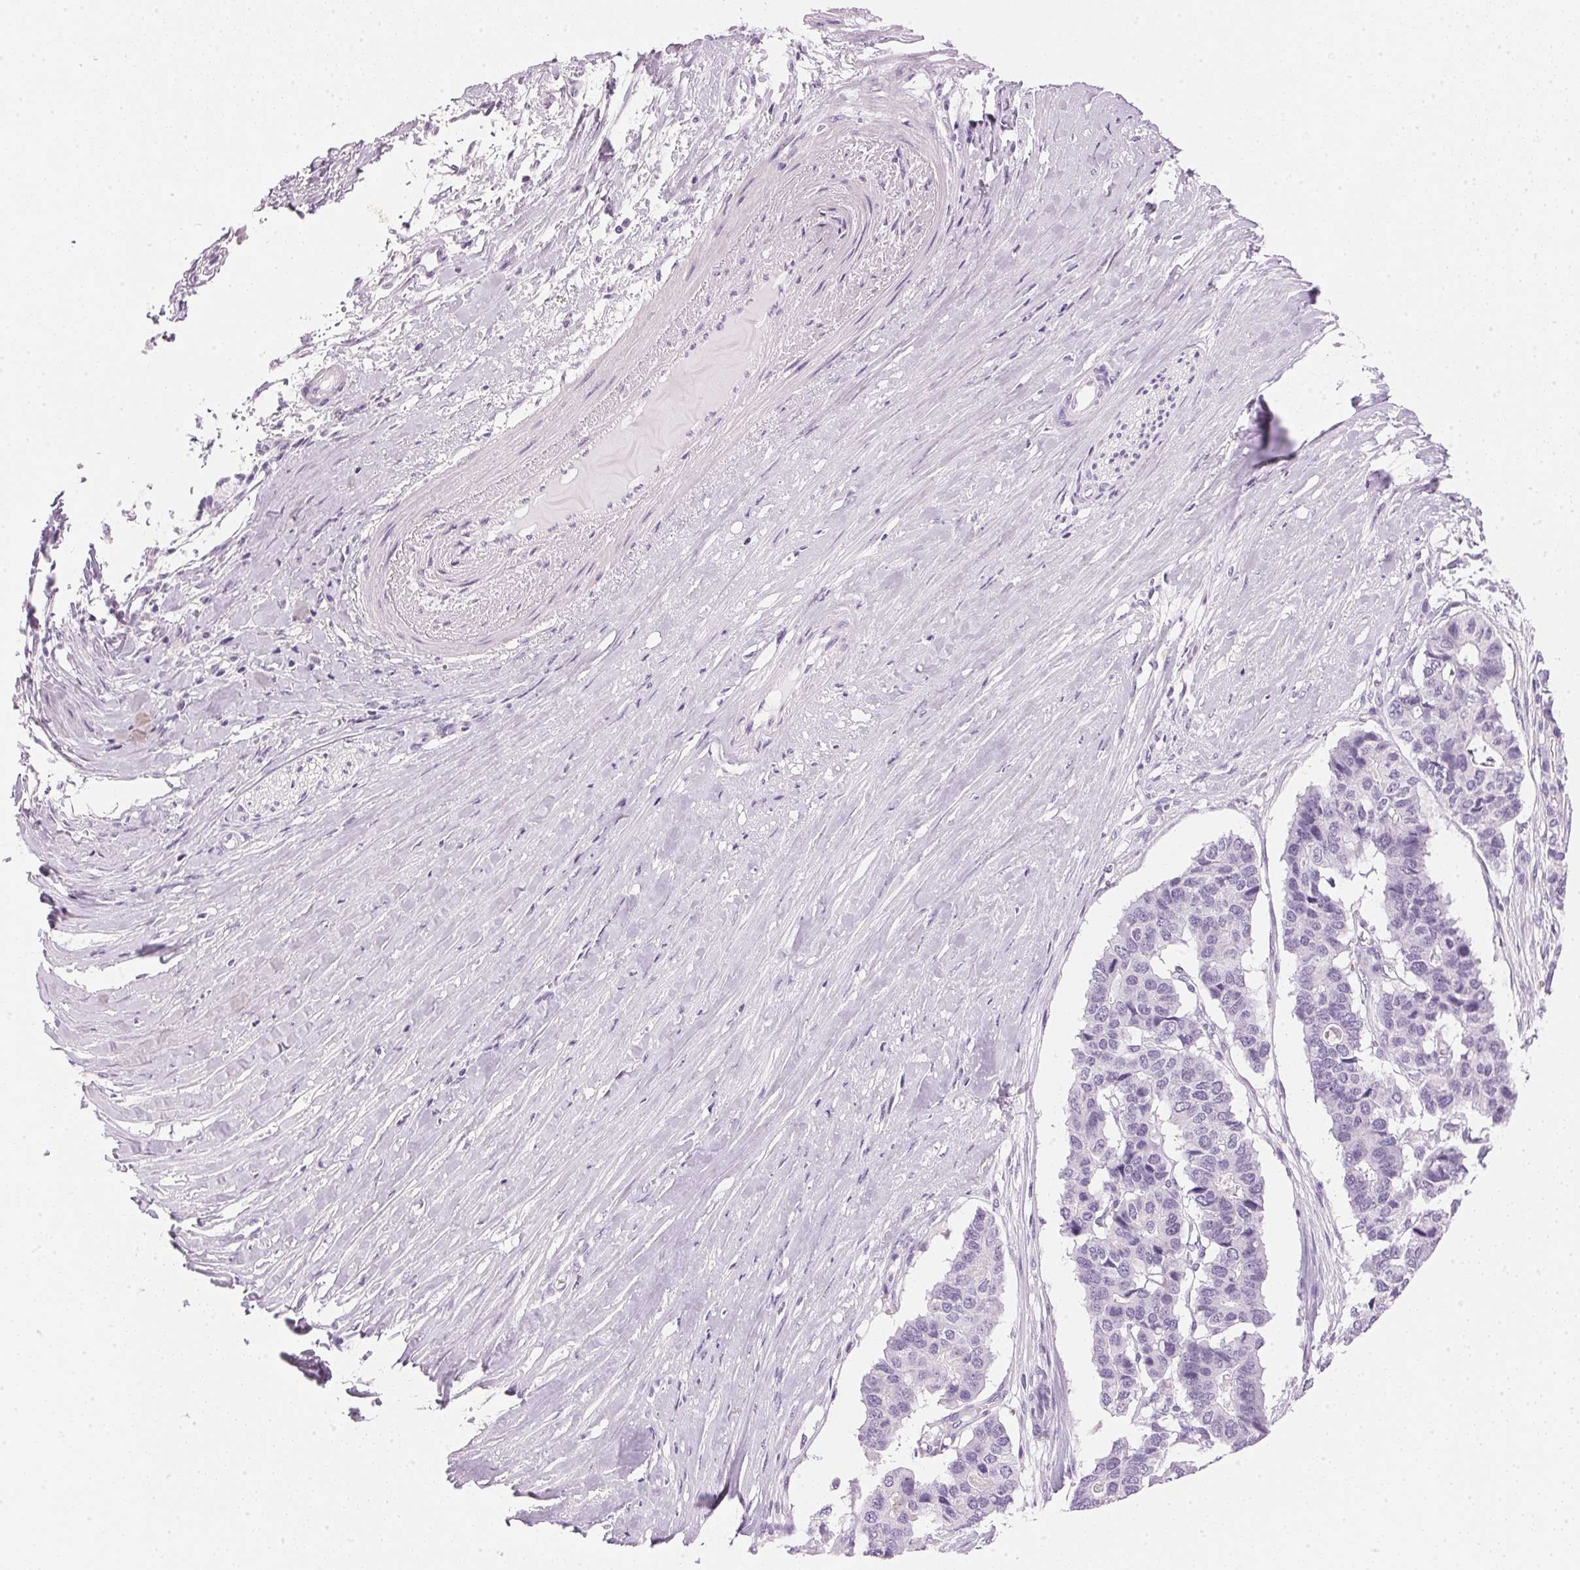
{"staining": {"intensity": "negative", "quantity": "none", "location": "none"}, "tissue": "pancreatic cancer", "cell_type": "Tumor cells", "image_type": "cancer", "snomed": [{"axis": "morphology", "description": "Adenocarcinoma, NOS"}, {"axis": "topography", "description": "Pancreas"}], "caption": "Immunohistochemical staining of human pancreatic cancer shows no significant expression in tumor cells.", "gene": "IGFBP1", "patient": {"sex": "male", "age": 50}}